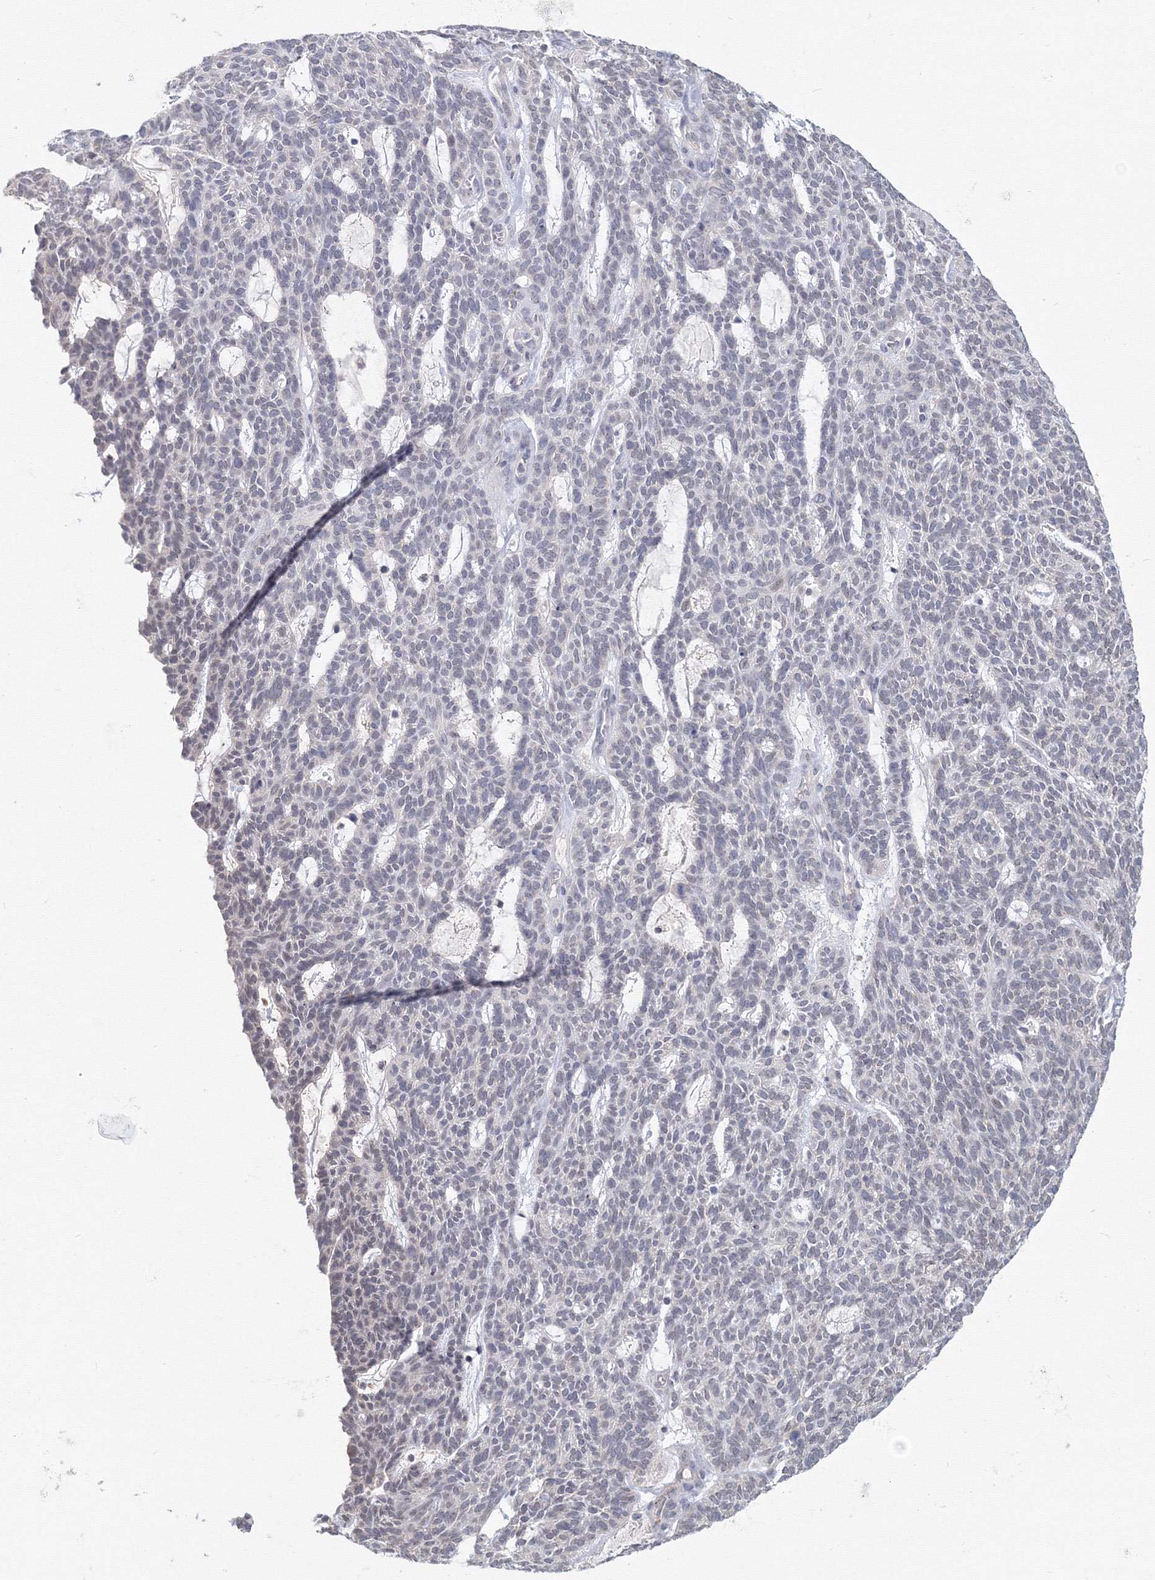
{"staining": {"intensity": "negative", "quantity": "none", "location": "none"}, "tissue": "skin cancer", "cell_type": "Tumor cells", "image_type": "cancer", "snomed": [{"axis": "morphology", "description": "Squamous cell carcinoma, NOS"}, {"axis": "topography", "description": "Skin"}], "caption": "An immunohistochemistry (IHC) image of skin cancer (squamous cell carcinoma) is shown. There is no staining in tumor cells of skin cancer (squamous cell carcinoma). (Stains: DAB (3,3'-diaminobenzidine) IHC with hematoxylin counter stain, Microscopy: brightfield microscopy at high magnification).", "gene": "SLC7A7", "patient": {"sex": "female", "age": 90}}